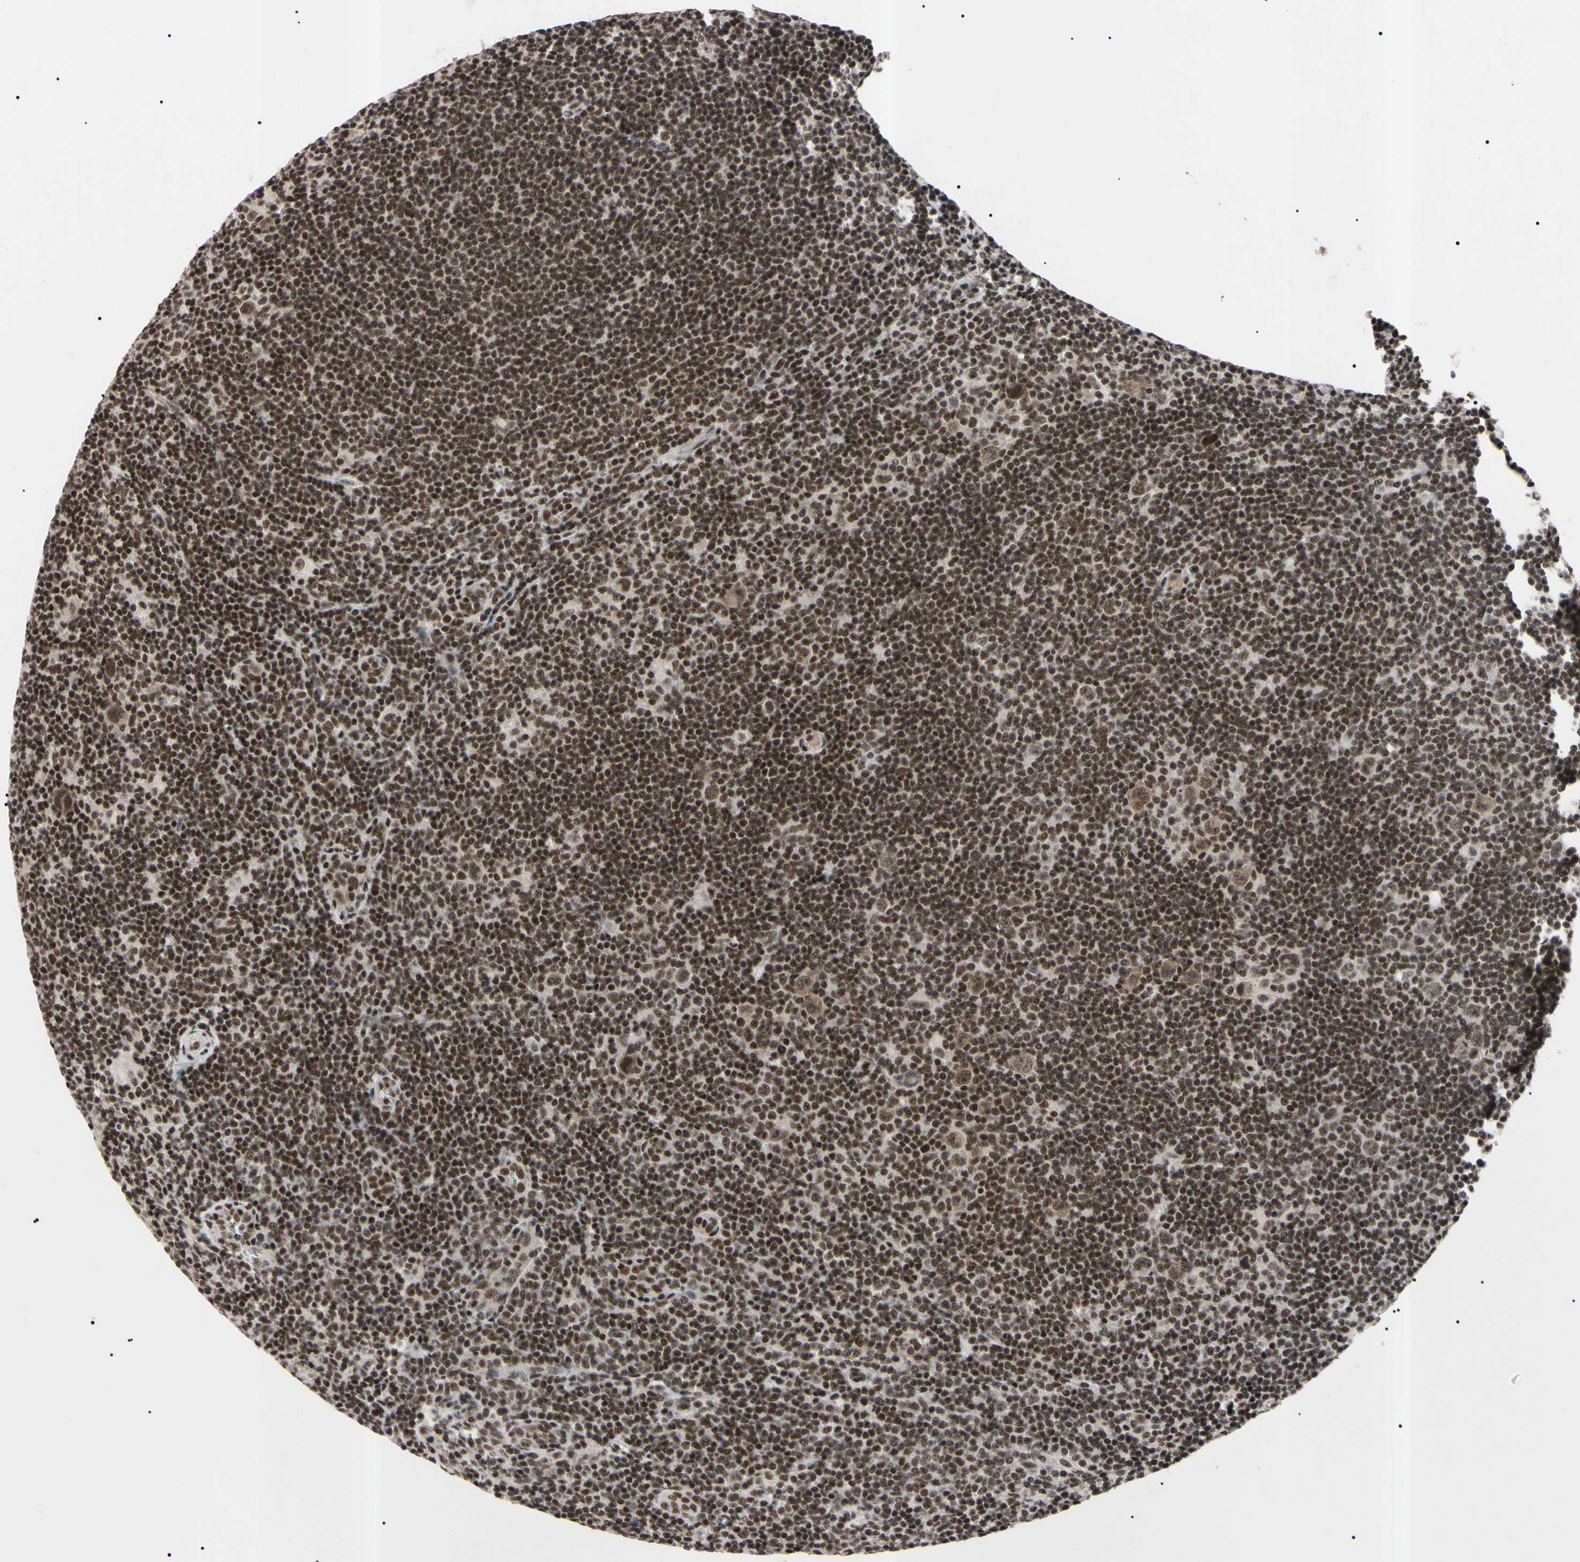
{"staining": {"intensity": "weak", "quantity": ">75%", "location": "nuclear"}, "tissue": "lymphoma", "cell_type": "Tumor cells", "image_type": "cancer", "snomed": [{"axis": "morphology", "description": "Hodgkin's disease, NOS"}, {"axis": "topography", "description": "Lymph node"}], "caption": "Immunohistochemical staining of lymphoma reveals low levels of weak nuclear protein positivity in approximately >75% of tumor cells.", "gene": "YY1", "patient": {"sex": "female", "age": 57}}